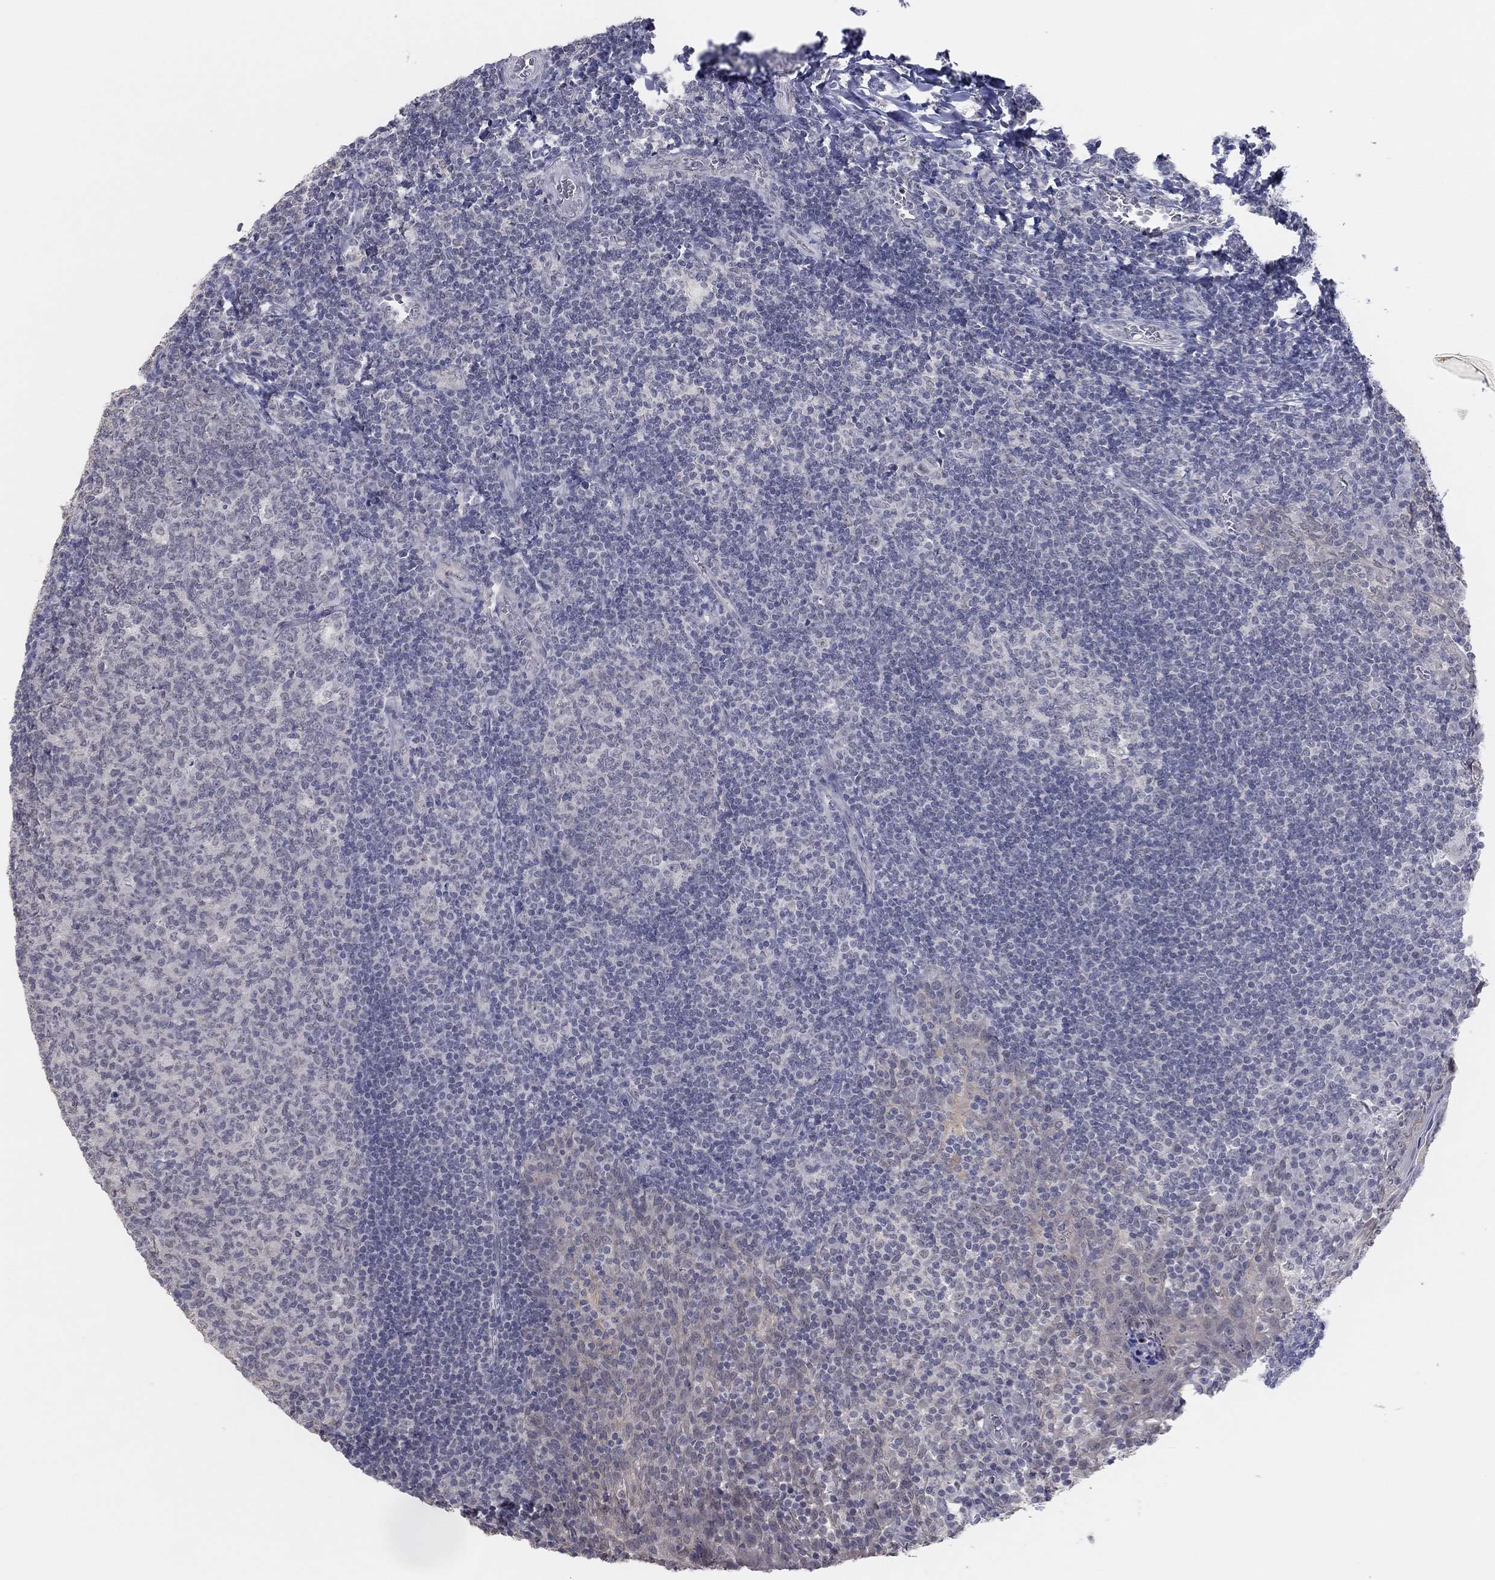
{"staining": {"intensity": "negative", "quantity": "none", "location": "none"}, "tissue": "tonsil", "cell_type": "Germinal center cells", "image_type": "normal", "snomed": [{"axis": "morphology", "description": "Normal tissue, NOS"}, {"axis": "topography", "description": "Tonsil"}], "caption": "Immunohistochemistry micrograph of benign tonsil stained for a protein (brown), which reveals no positivity in germinal center cells.", "gene": "SLC22A2", "patient": {"sex": "female", "age": 13}}